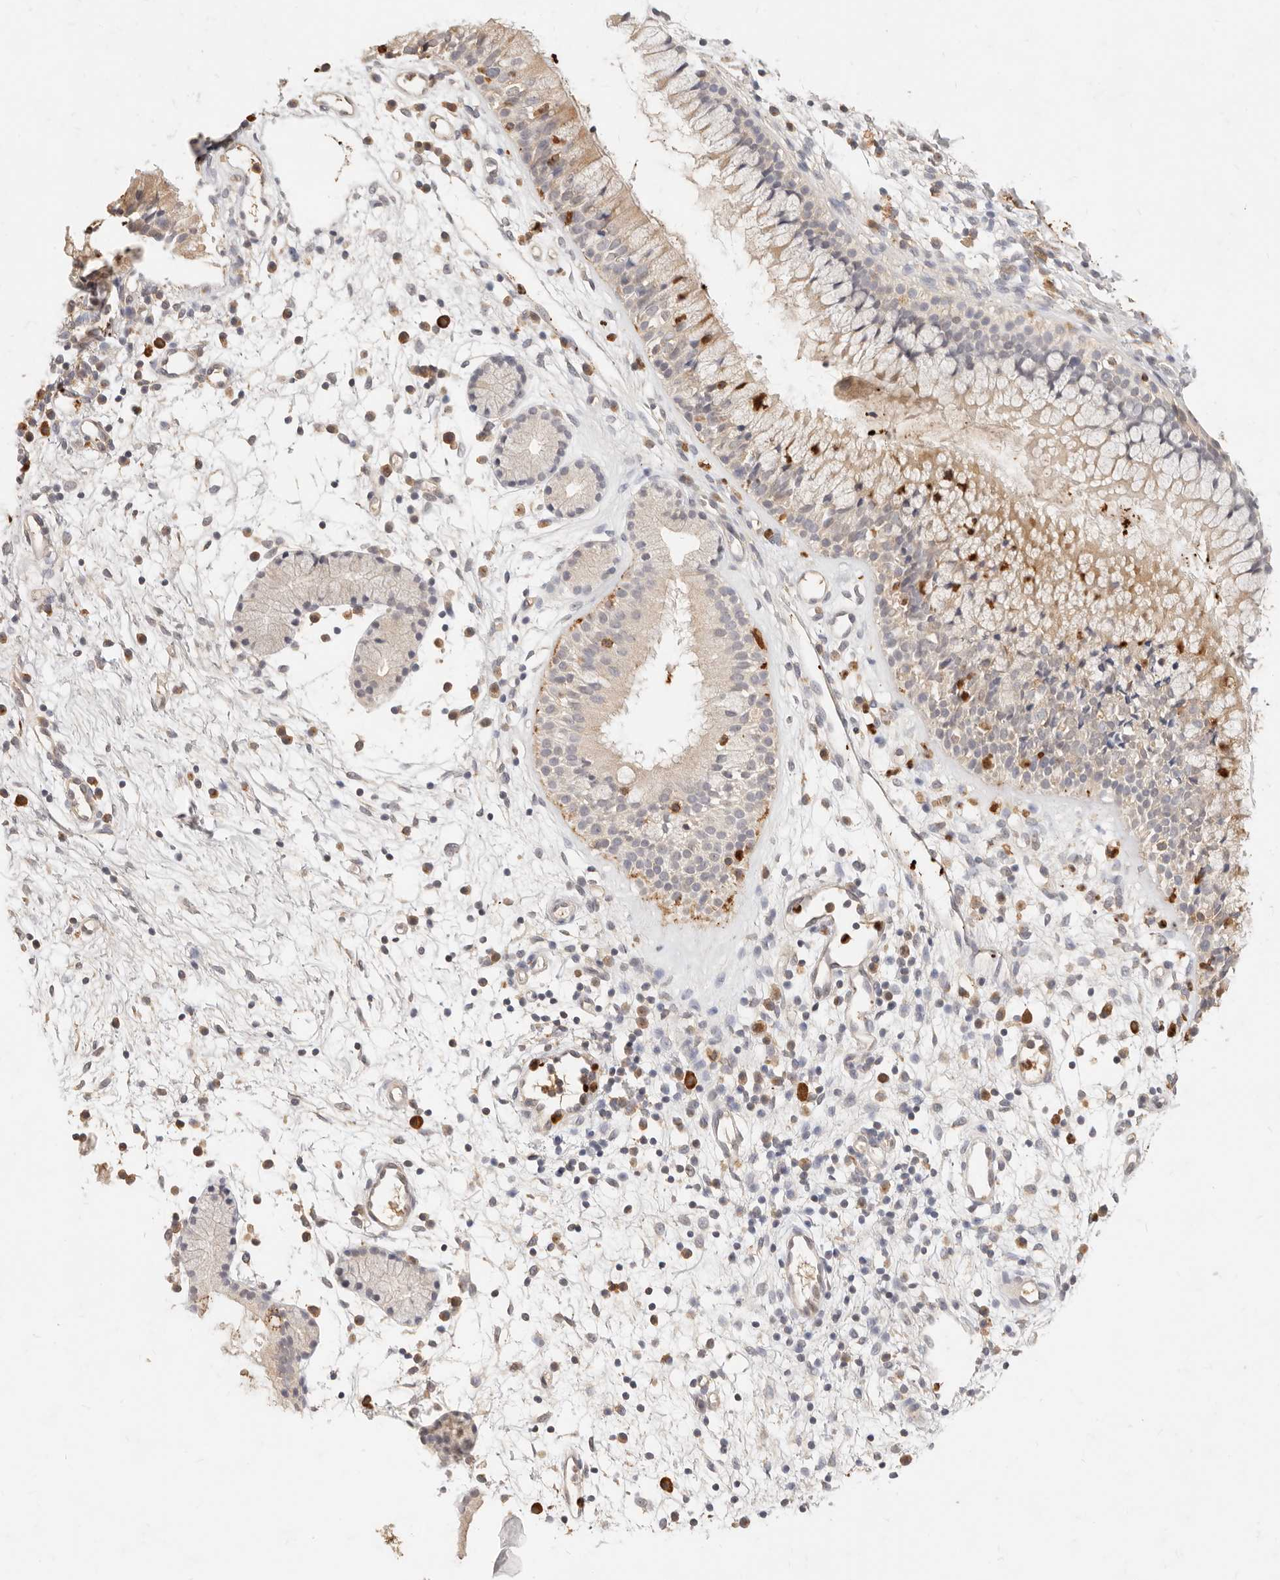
{"staining": {"intensity": "weak", "quantity": "25%-75%", "location": "cytoplasmic/membranous"}, "tissue": "nasopharynx", "cell_type": "Respiratory epithelial cells", "image_type": "normal", "snomed": [{"axis": "morphology", "description": "Normal tissue, NOS"}, {"axis": "topography", "description": "Nasopharynx"}], "caption": "Brown immunohistochemical staining in unremarkable human nasopharynx demonstrates weak cytoplasmic/membranous expression in about 25%-75% of respiratory epithelial cells.", "gene": "TMTC2", "patient": {"sex": "male", "age": 21}}